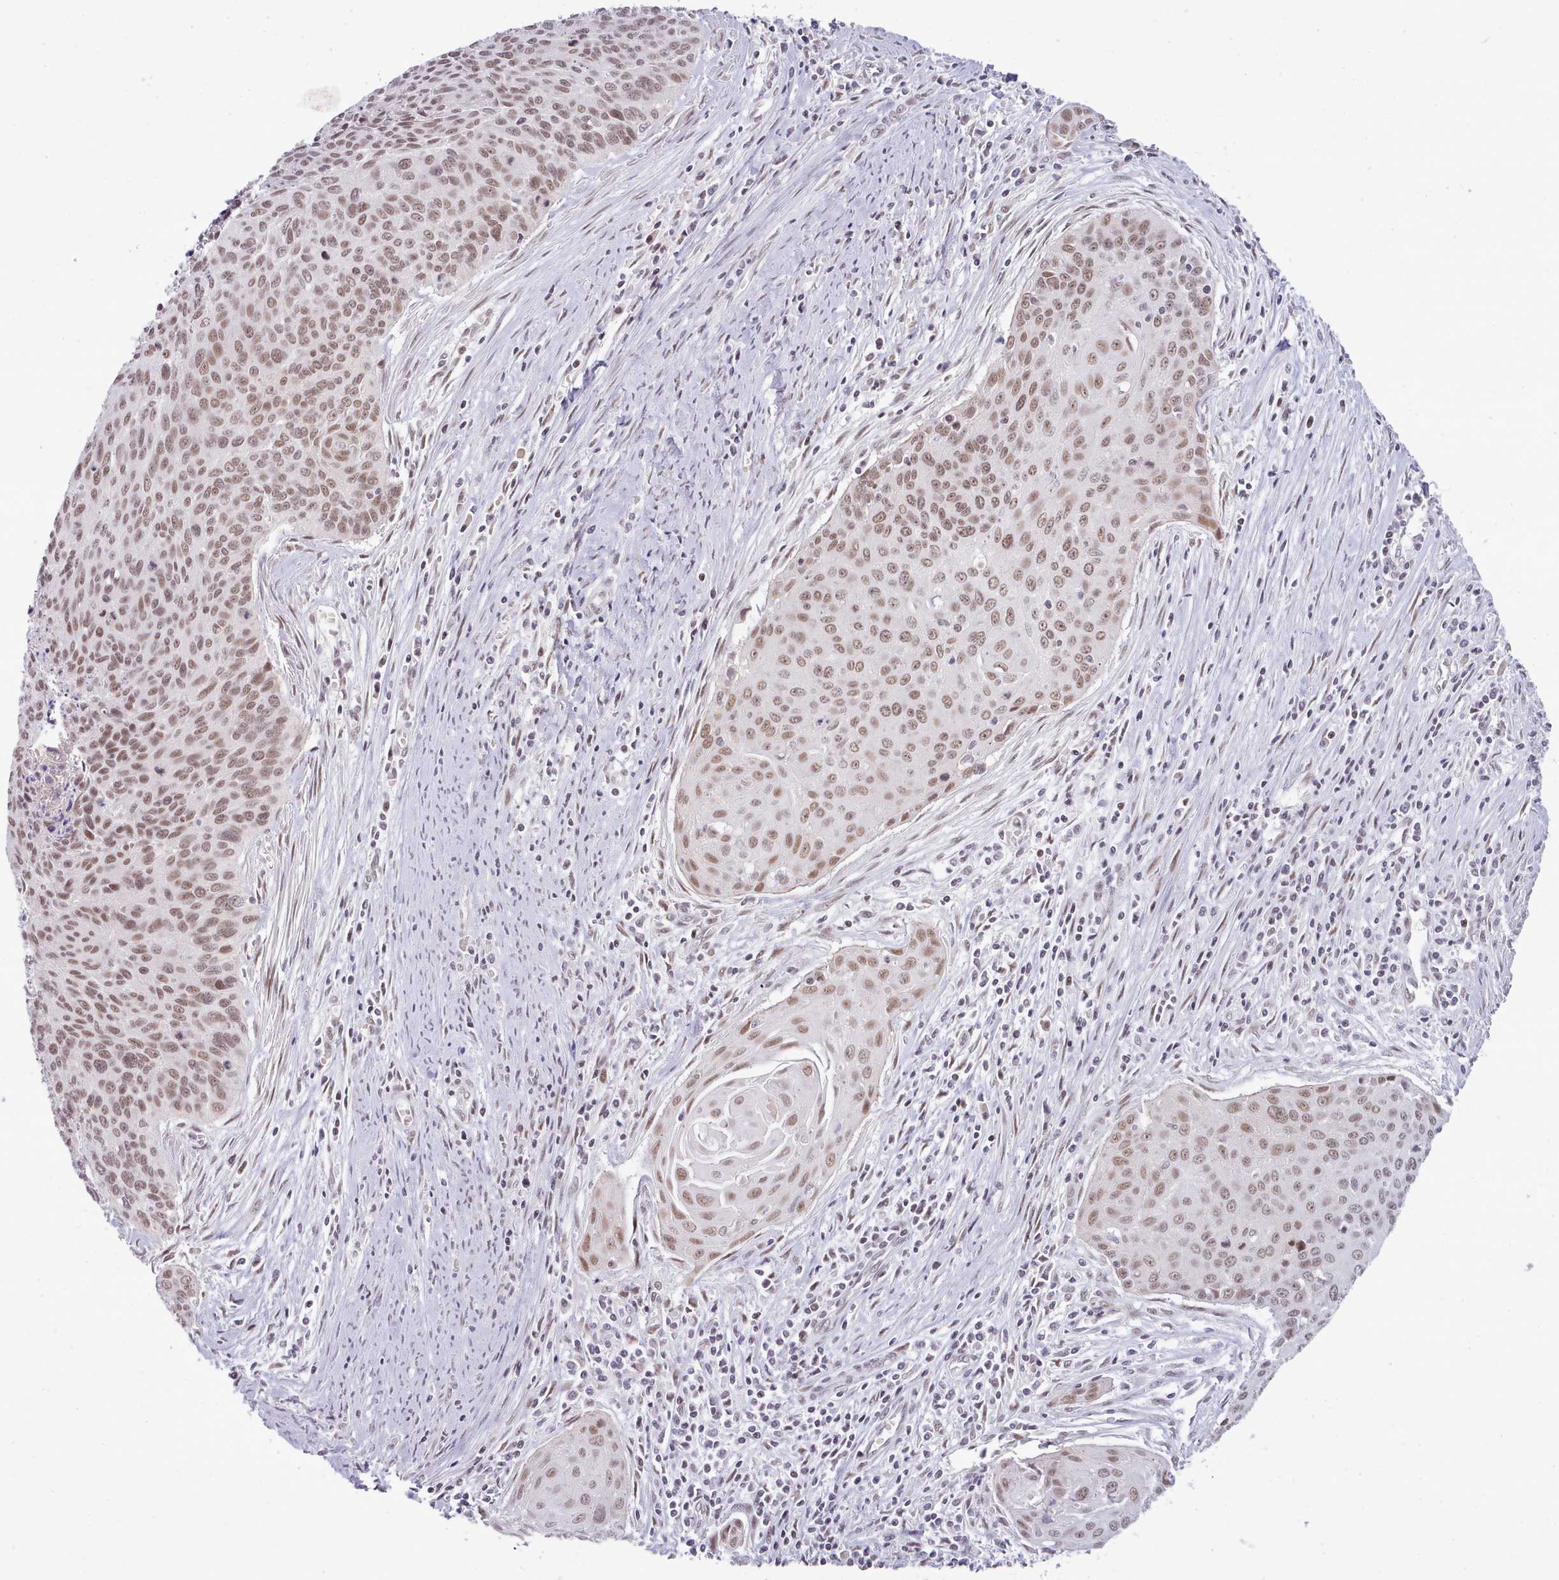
{"staining": {"intensity": "weak", "quantity": ">75%", "location": "nuclear"}, "tissue": "cervical cancer", "cell_type": "Tumor cells", "image_type": "cancer", "snomed": [{"axis": "morphology", "description": "Squamous cell carcinoma, NOS"}, {"axis": "topography", "description": "Cervix"}], "caption": "This photomicrograph reveals IHC staining of human cervical cancer, with low weak nuclear expression in approximately >75% of tumor cells.", "gene": "RFX1", "patient": {"sex": "female", "age": 55}}